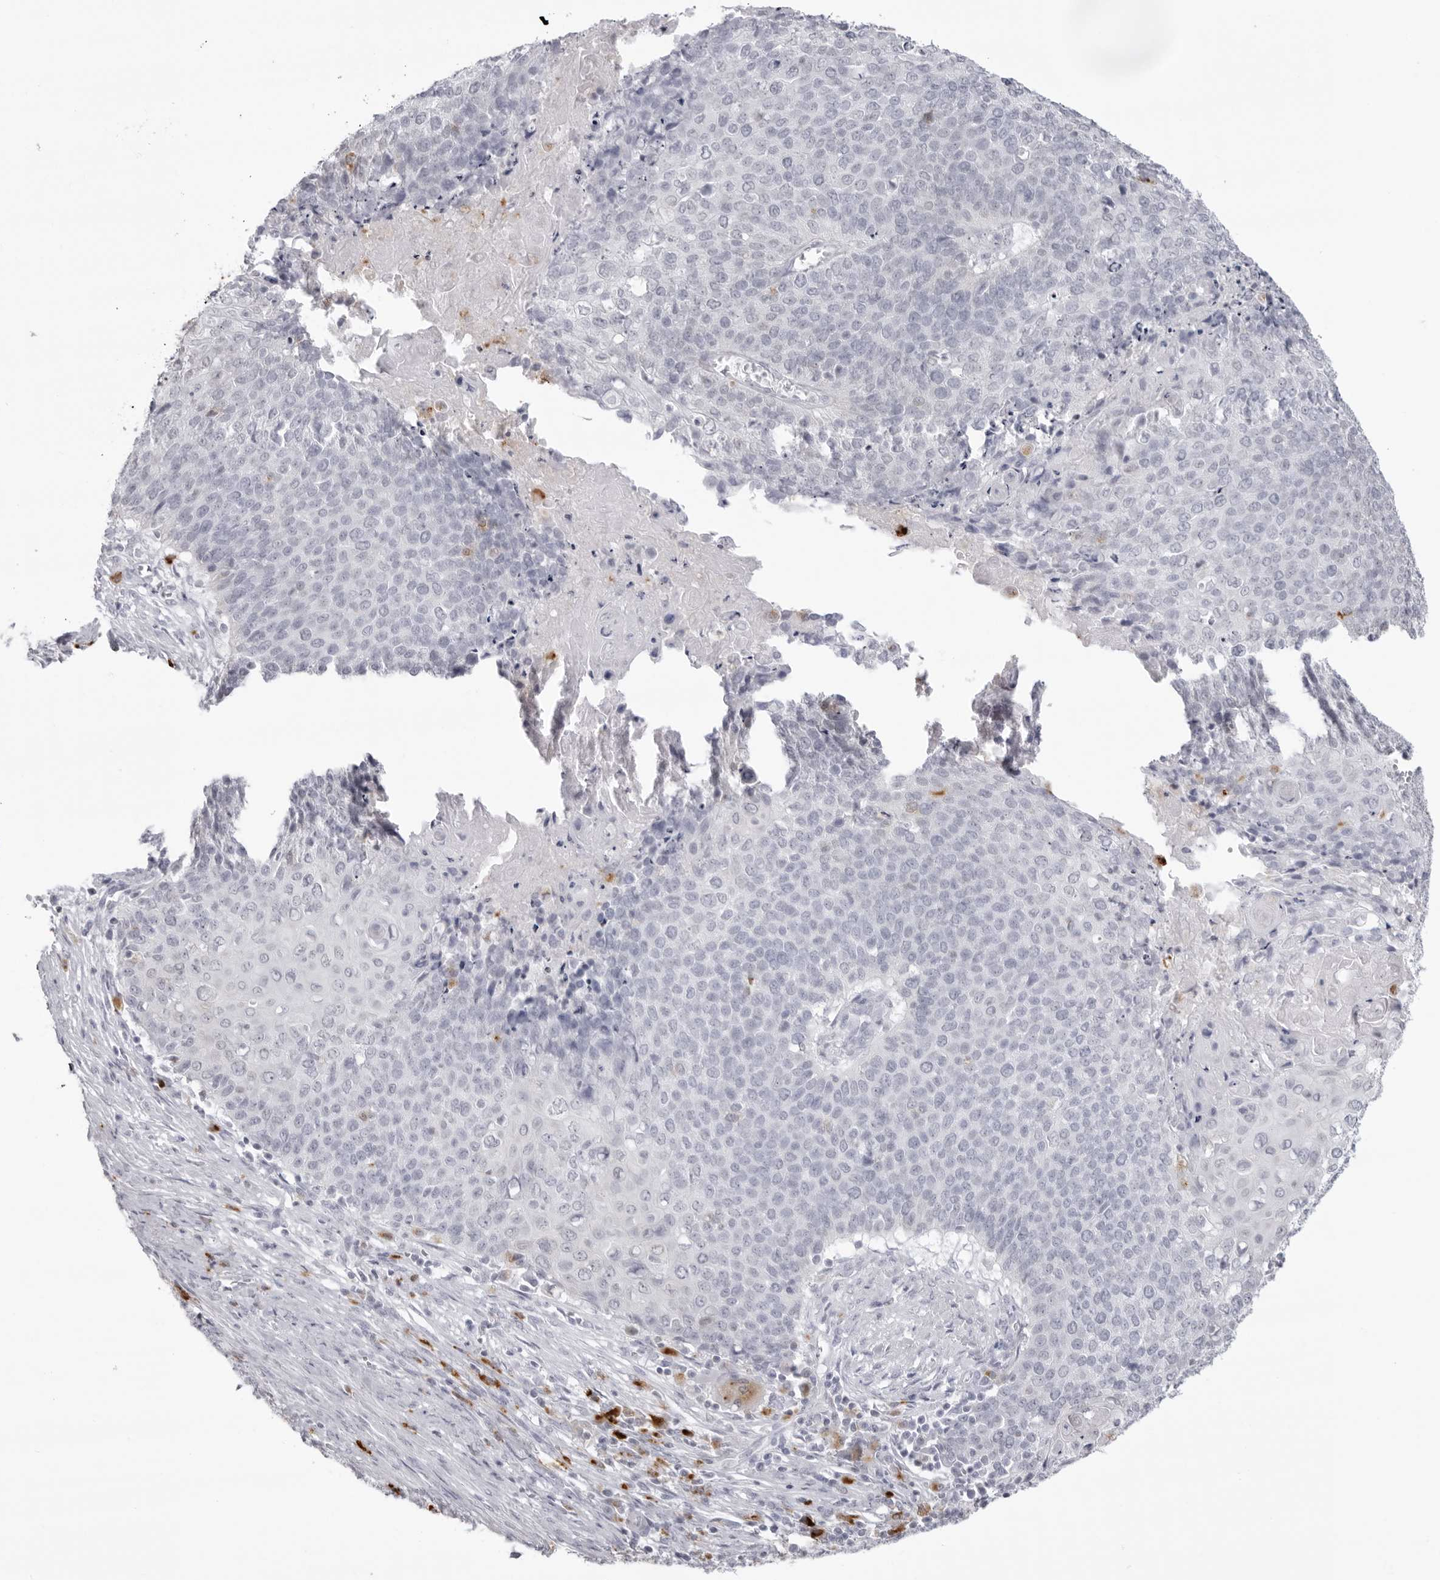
{"staining": {"intensity": "negative", "quantity": "none", "location": "none"}, "tissue": "cervical cancer", "cell_type": "Tumor cells", "image_type": "cancer", "snomed": [{"axis": "morphology", "description": "Squamous cell carcinoma, NOS"}, {"axis": "topography", "description": "Cervix"}], "caption": "Micrograph shows no protein expression in tumor cells of cervical cancer tissue.", "gene": "IL25", "patient": {"sex": "female", "age": 39}}